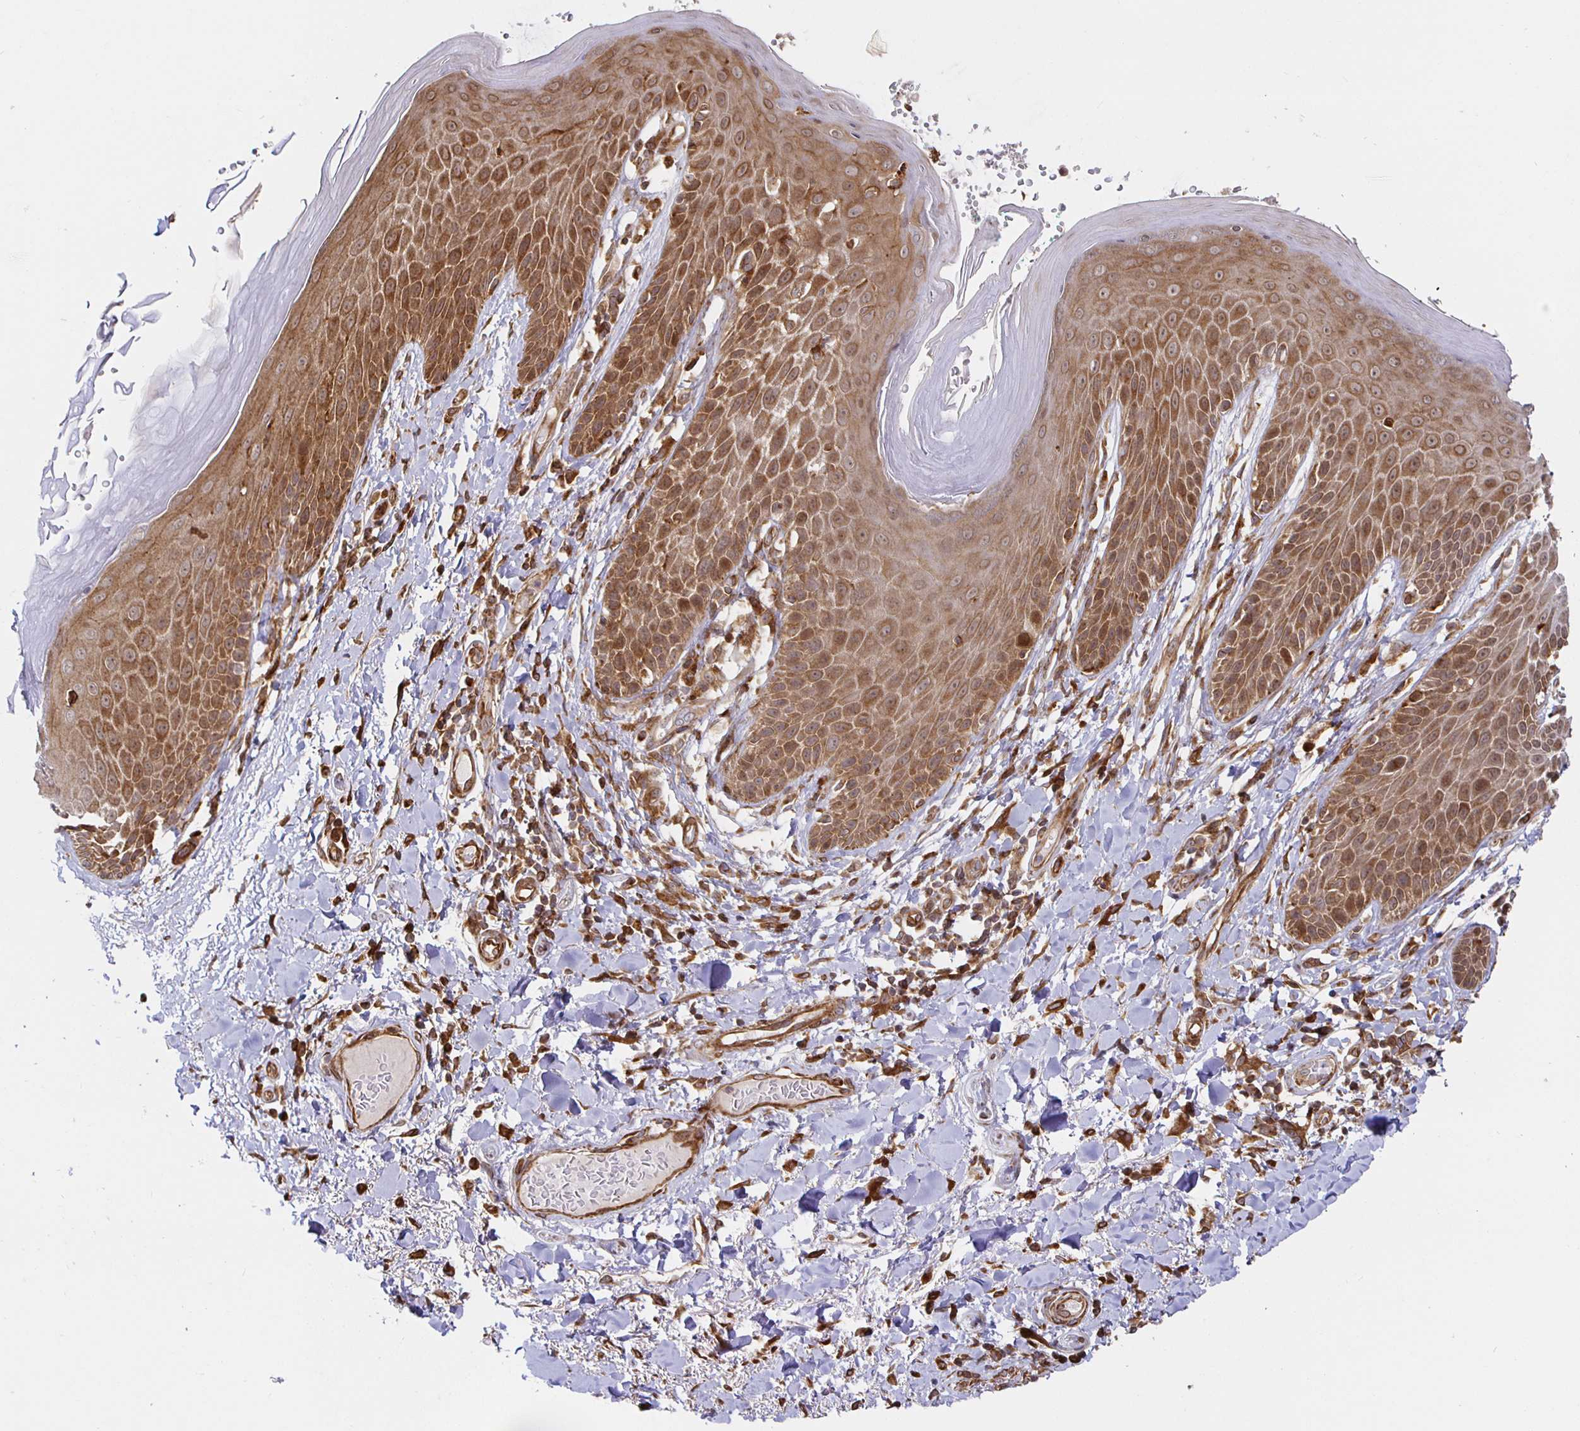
{"staining": {"intensity": "moderate", "quantity": ">75%", "location": "cytoplasmic/membranous"}, "tissue": "skin", "cell_type": "Epidermal cells", "image_type": "normal", "snomed": [{"axis": "morphology", "description": "Normal tissue, NOS"}, {"axis": "topography", "description": "Anal"}, {"axis": "topography", "description": "Peripheral nerve tissue"}], "caption": "The histopathology image reveals a brown stain indicating the presence of a protein in the cytoplasmic/membranous of epidermal cells in skin. (DAB (3,3'-diaminobenzidine) = brown stain, brightfield microscopy at high magnification).", "gene": "STRAP", "patient": {"sex": "male", "age": 51}}